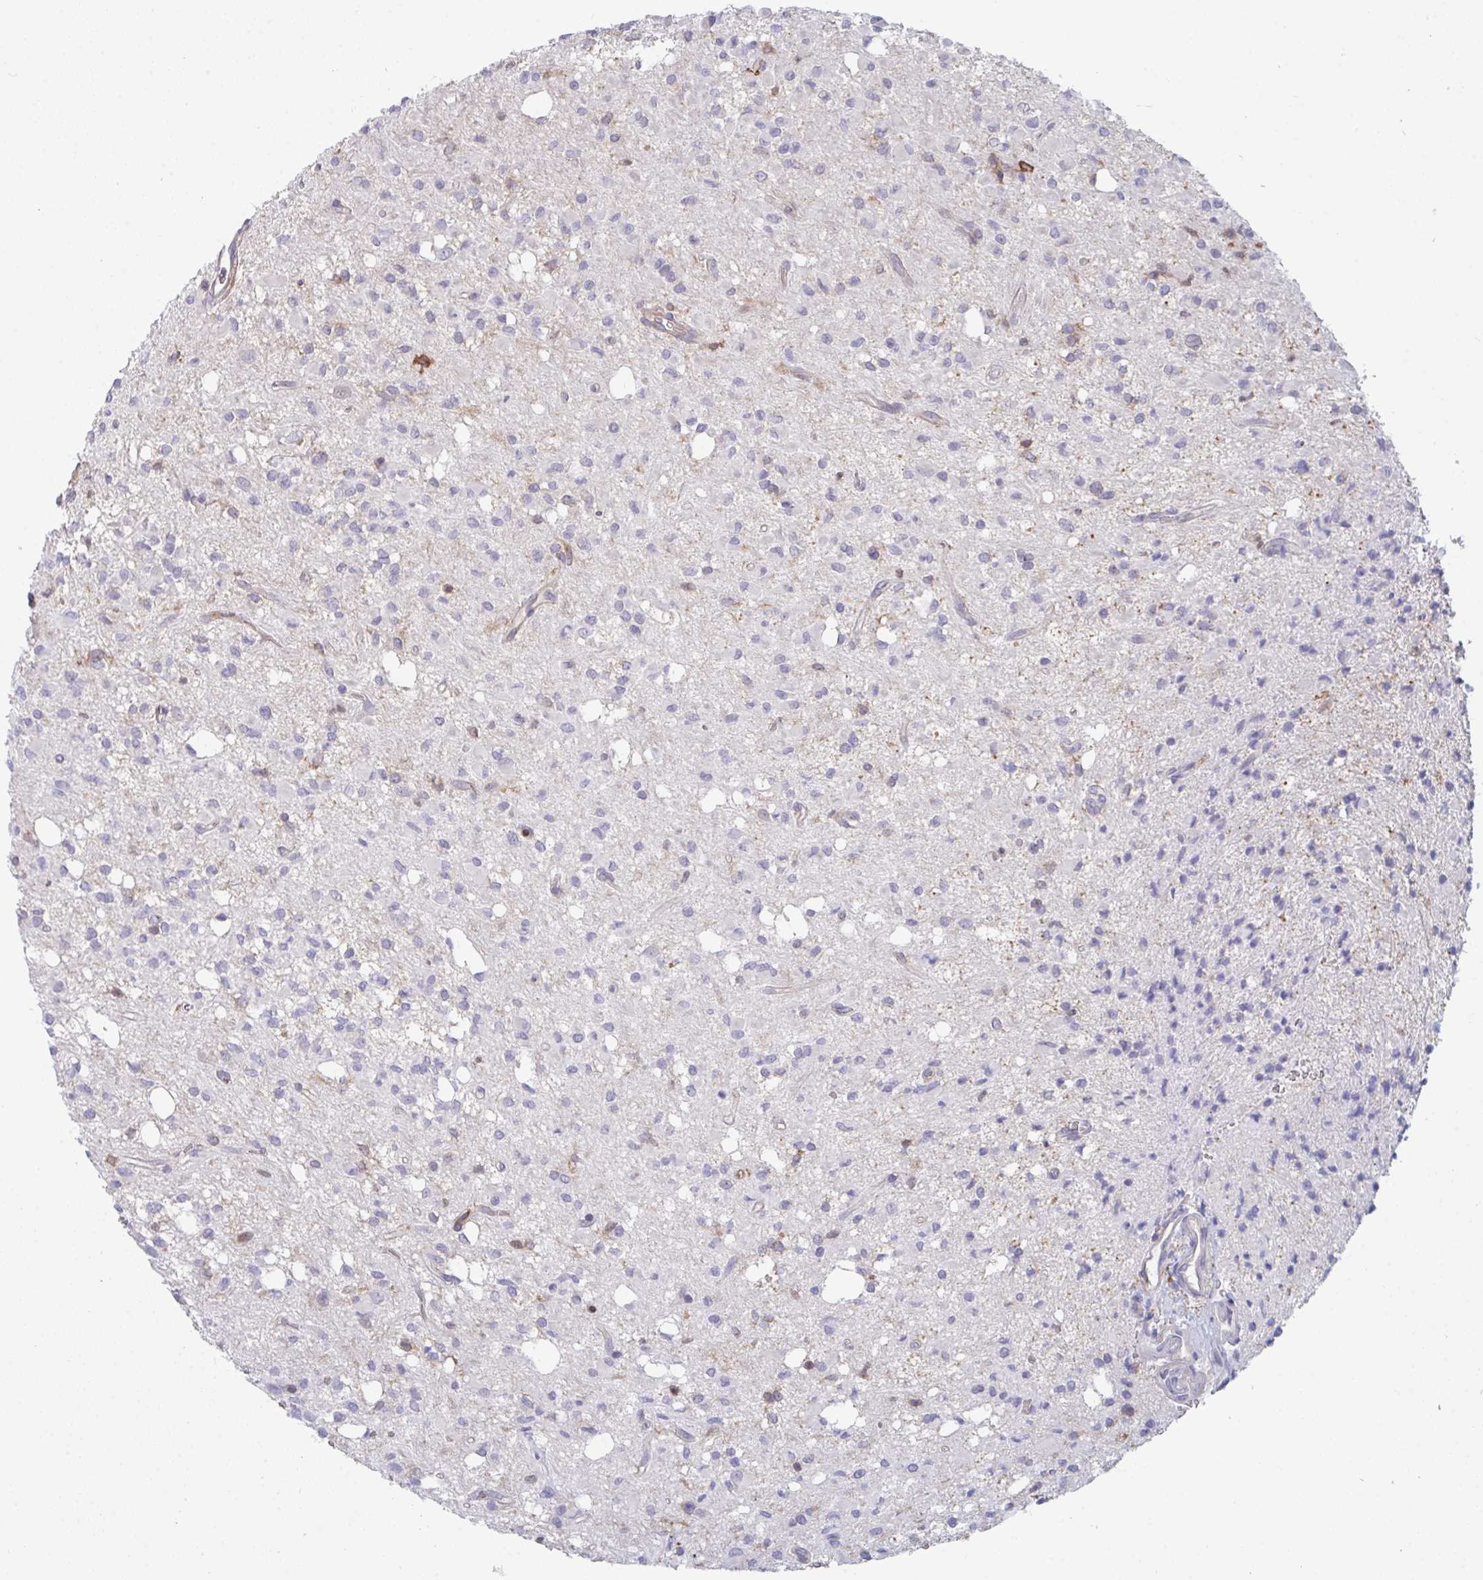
{"staining": {"intensity": "negative", "quantity": "none", "location": "none"}, "tissue": "glioma", "cell_type": "Tumor cells", "image_type": "cancer", "snomed": [{"axis": "morphology", "description": "Glioma, malignant, Low grade"}, {"axis": "topography", "description": "Brain"}], "caption": "Tumor cells show no significant staining in glioma.", "gene": "DISP2", "patient": {"sex": "female", "age": 33}}